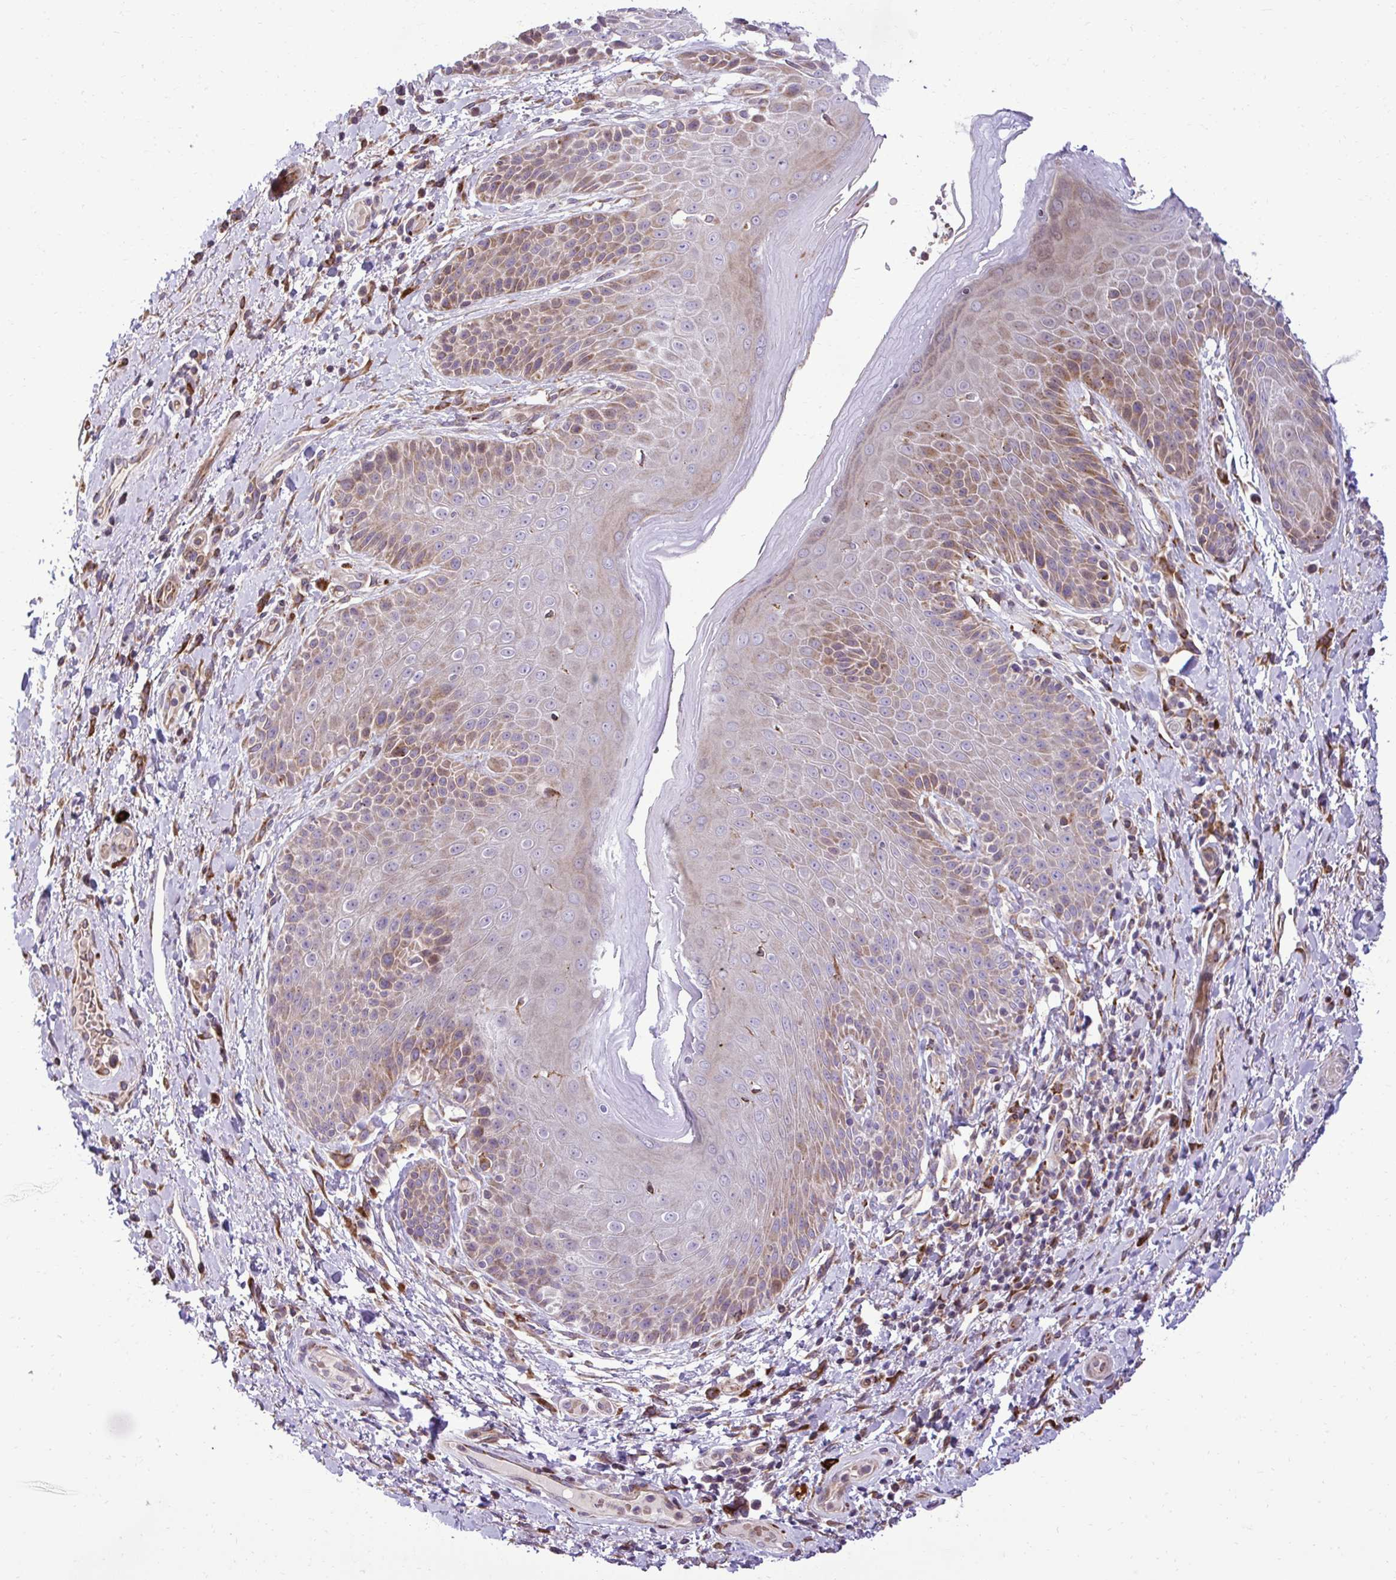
{"staining": {"intensity": "moderate", "quantity": "<25%", "location": "cytoplasmic/membranous"}, "tissue": "skin", "cell_type": "Epidermal cells", "image_type": "normal", "snomed": [{"axis": "morphology", "description": "Normal tissue, NOS"}, {"axis": "topography", "description": "Anal"}, {"axis": "topography", "description": "Peripheral nerve tissue"}], "caption": "Epidermal cells demonstrate low levels of moderate cytoplasmic/membranous expression in about <25% of cells in unremarkable human skin. The staining is performed using DAB (3,3'-diaminobenzidine) brown chromogen to label protein expression. The nuclei are counter-stained blue using hematoxylin.", "gene": "LIMS1", "patient": {"sex": "male", "age": 51}}